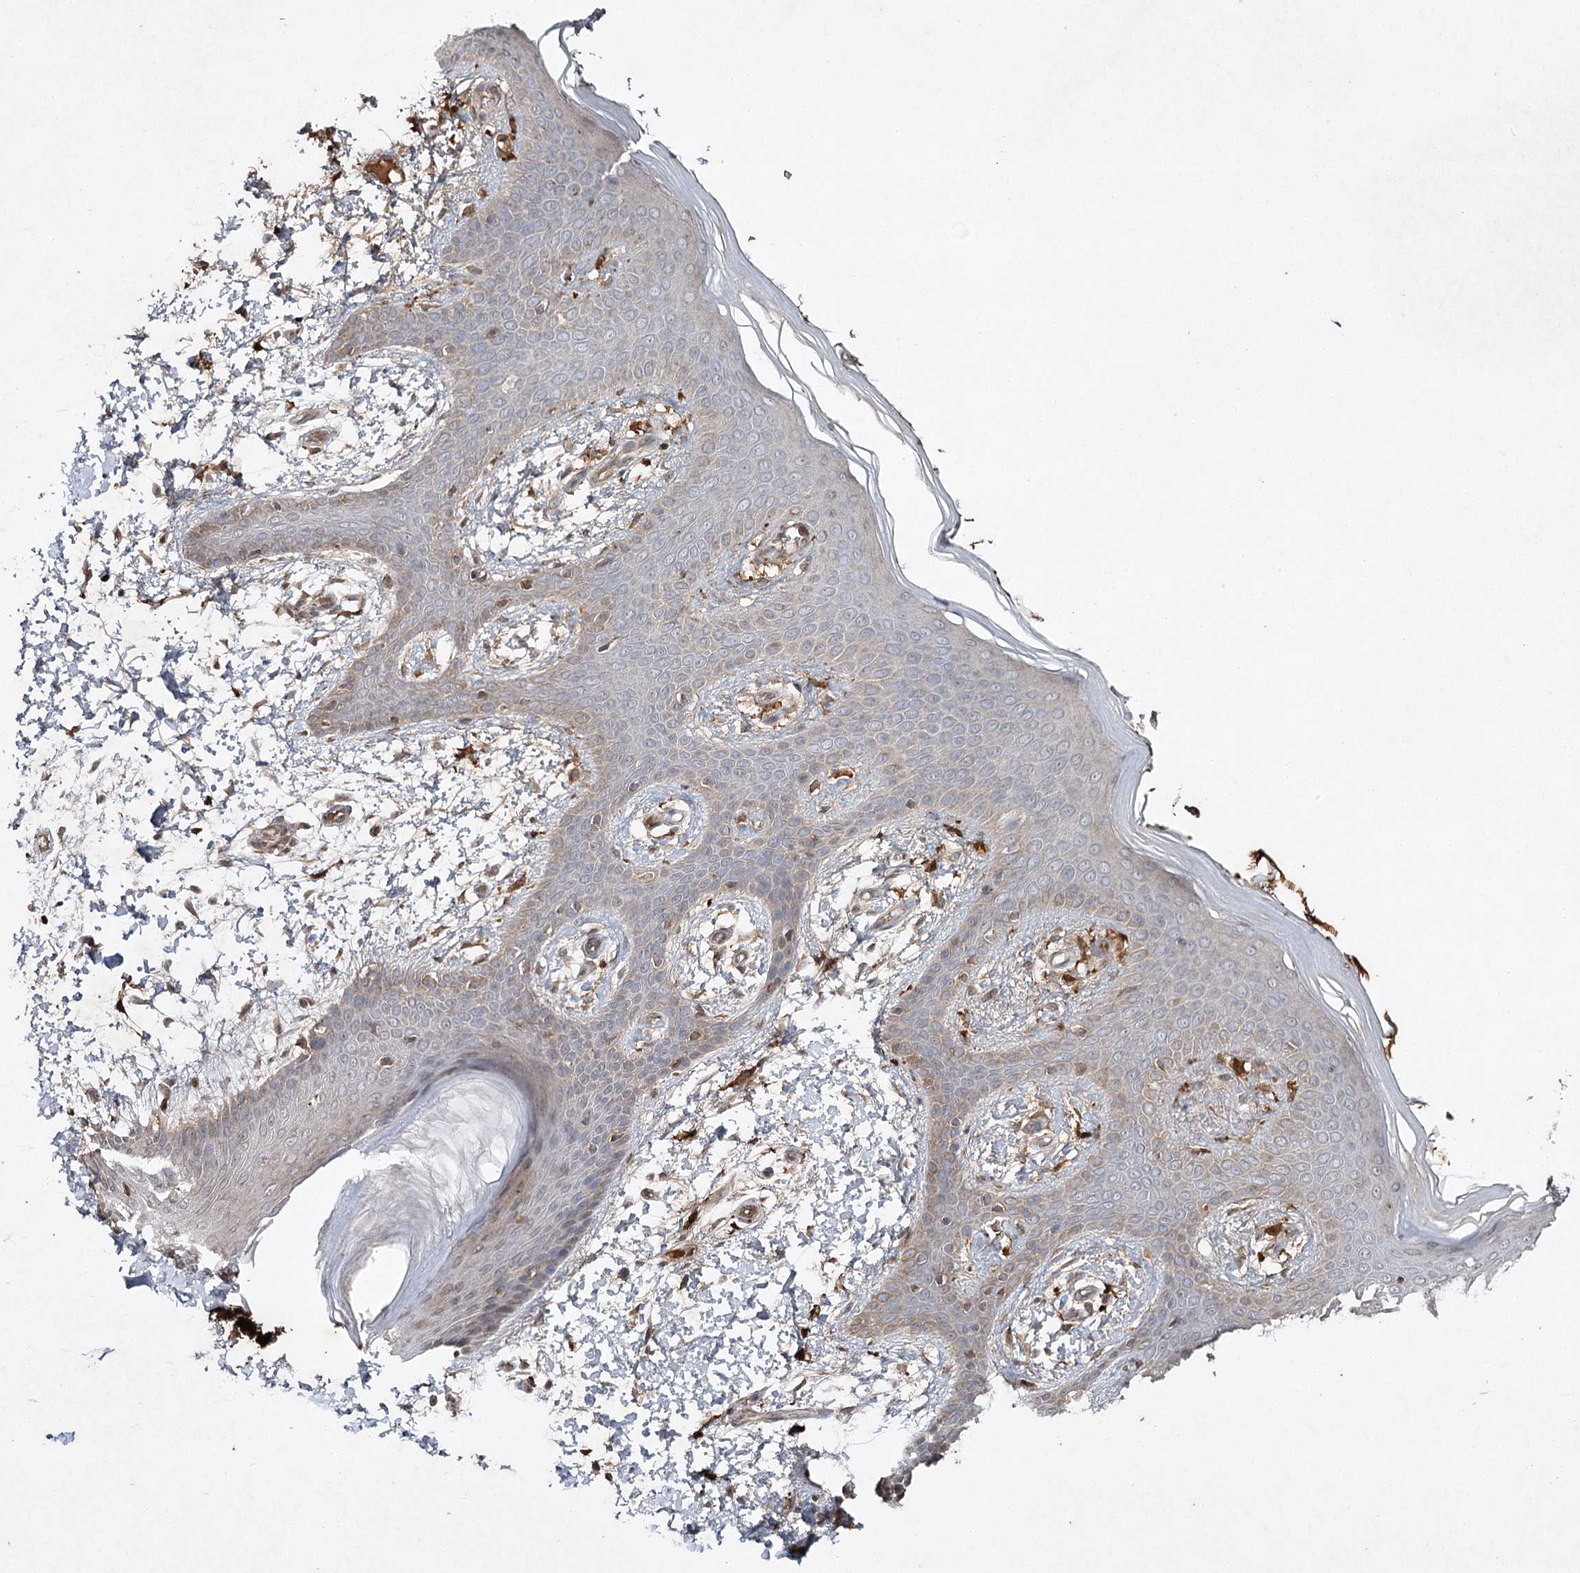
{"staining": {"intensity": "moderate", "quantity": ">75%", "location": "cytoplasmic/membranous"}, "tissue": "skin", "cell_type": "Fibroblasts", "image_type": "normal", "snomed": [{"axis": "morphology", "description": "Normal tissue, NOS"}, {"axis": "topography", "description": "Skin"}], "caption": "This histopathology image shows benign skin stained with IHC to label a protein in brown. The cytoplasmic/membranous of fibroblasts show moderate positivity for the protein. Nuclei are counter-stained blue.", "gene": "CYP2B6", "patient": {"sex": "male", "age": 36}}